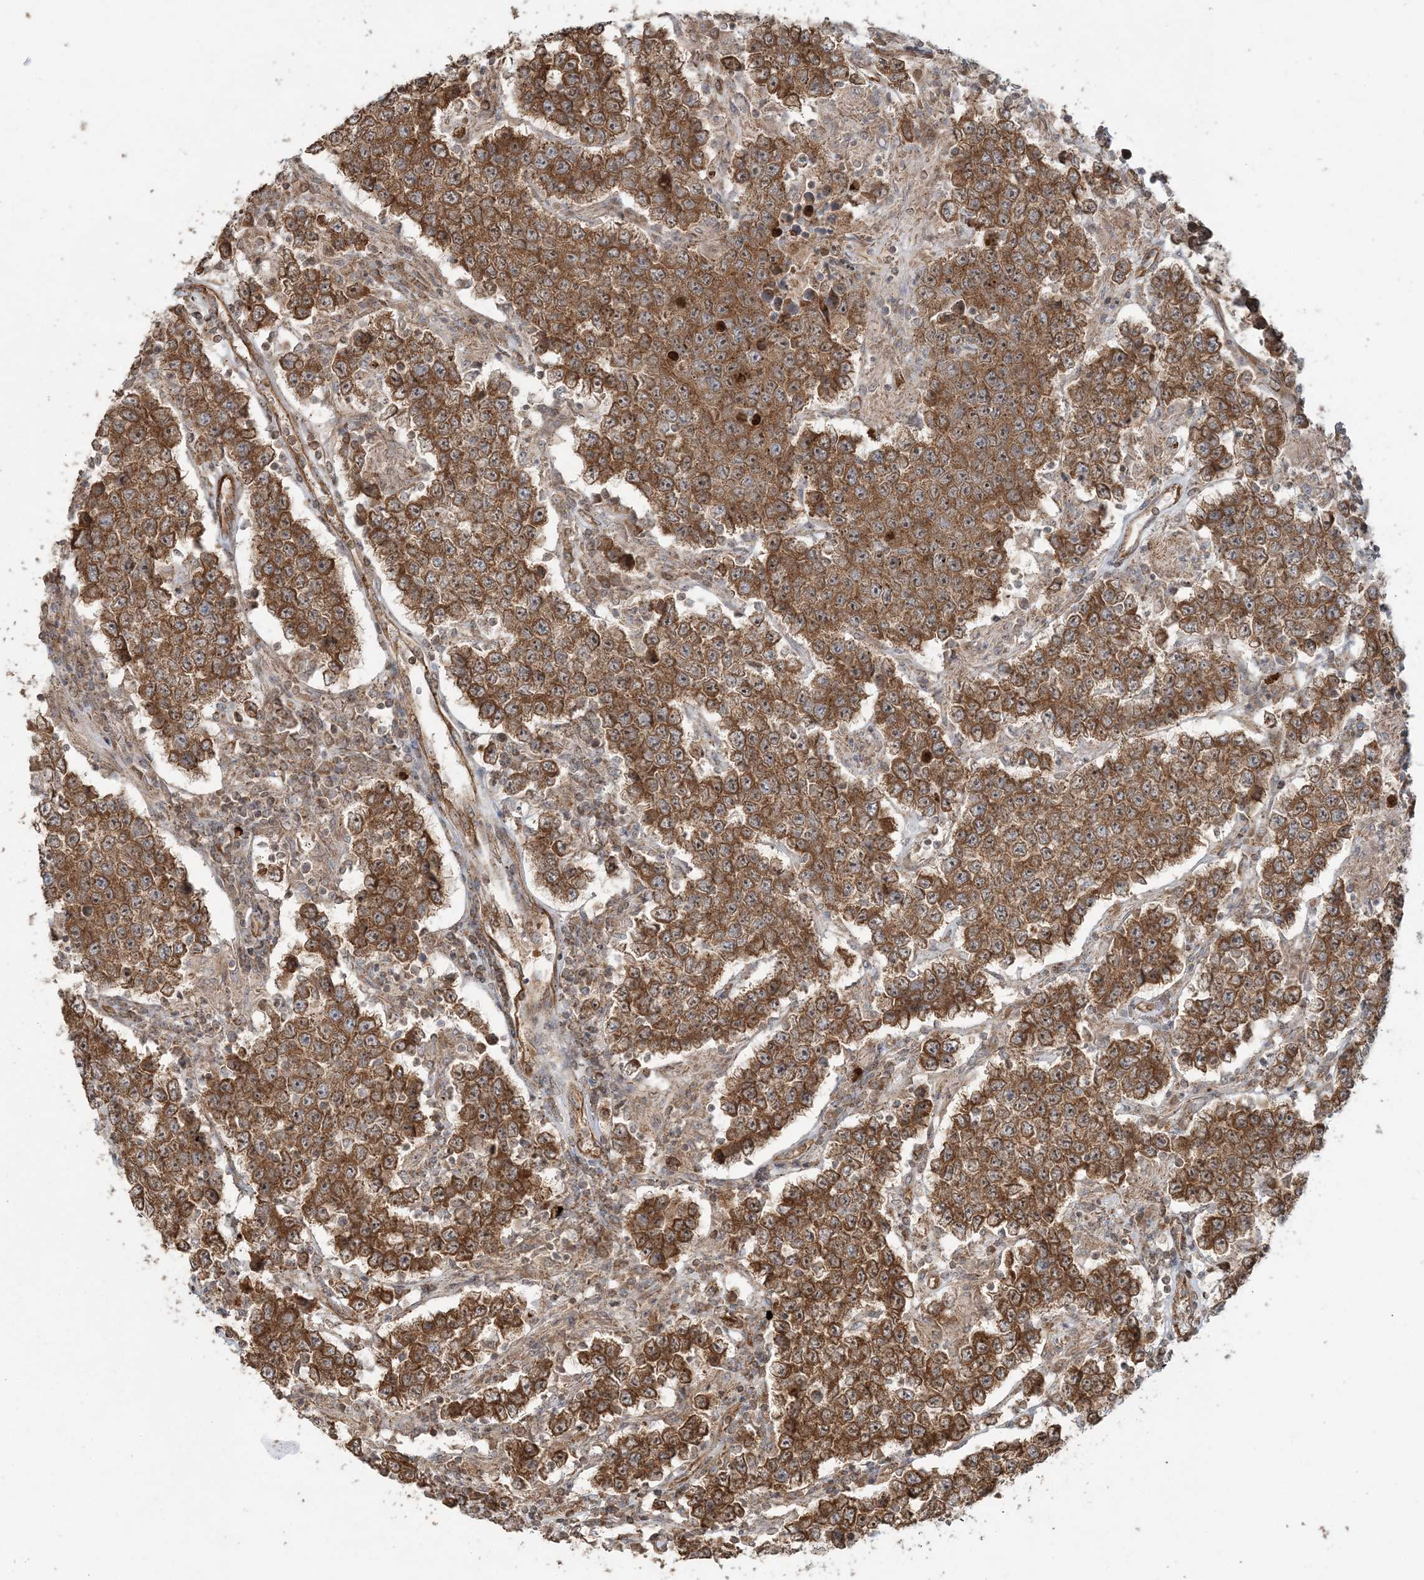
{"staining": {"intensity": "moderate", "quantity": ">75%", "location": "cytoplasmic/membranous"}, "tissue": "testis cancer", "cell_type": "Tumor cells", "image_type": "cancer", "snomed": [{"axis": "morphology", "description": "Normal tissue, NOS"}, {"axis": "morphology", "description": "Urothelial carcinoma, High grade"}, {"axis": "morphology", "description": "Seminoma, NOS"}, {"axis": "morphology", "description": "Carcinoma, Embryonal, NOS"}, {"axis": "topography", "description": "Urinary bladder"}, {"axis": "topography", "description": "Testis"}], "caption": "Protein staining of testis embryonal carcinoma tissue demonstrates moderate cytoplasmic/membranous staining in about >75% of tumor cells.", "gene": "STIM2", "patient": {"sex": "male", "age": 41}}